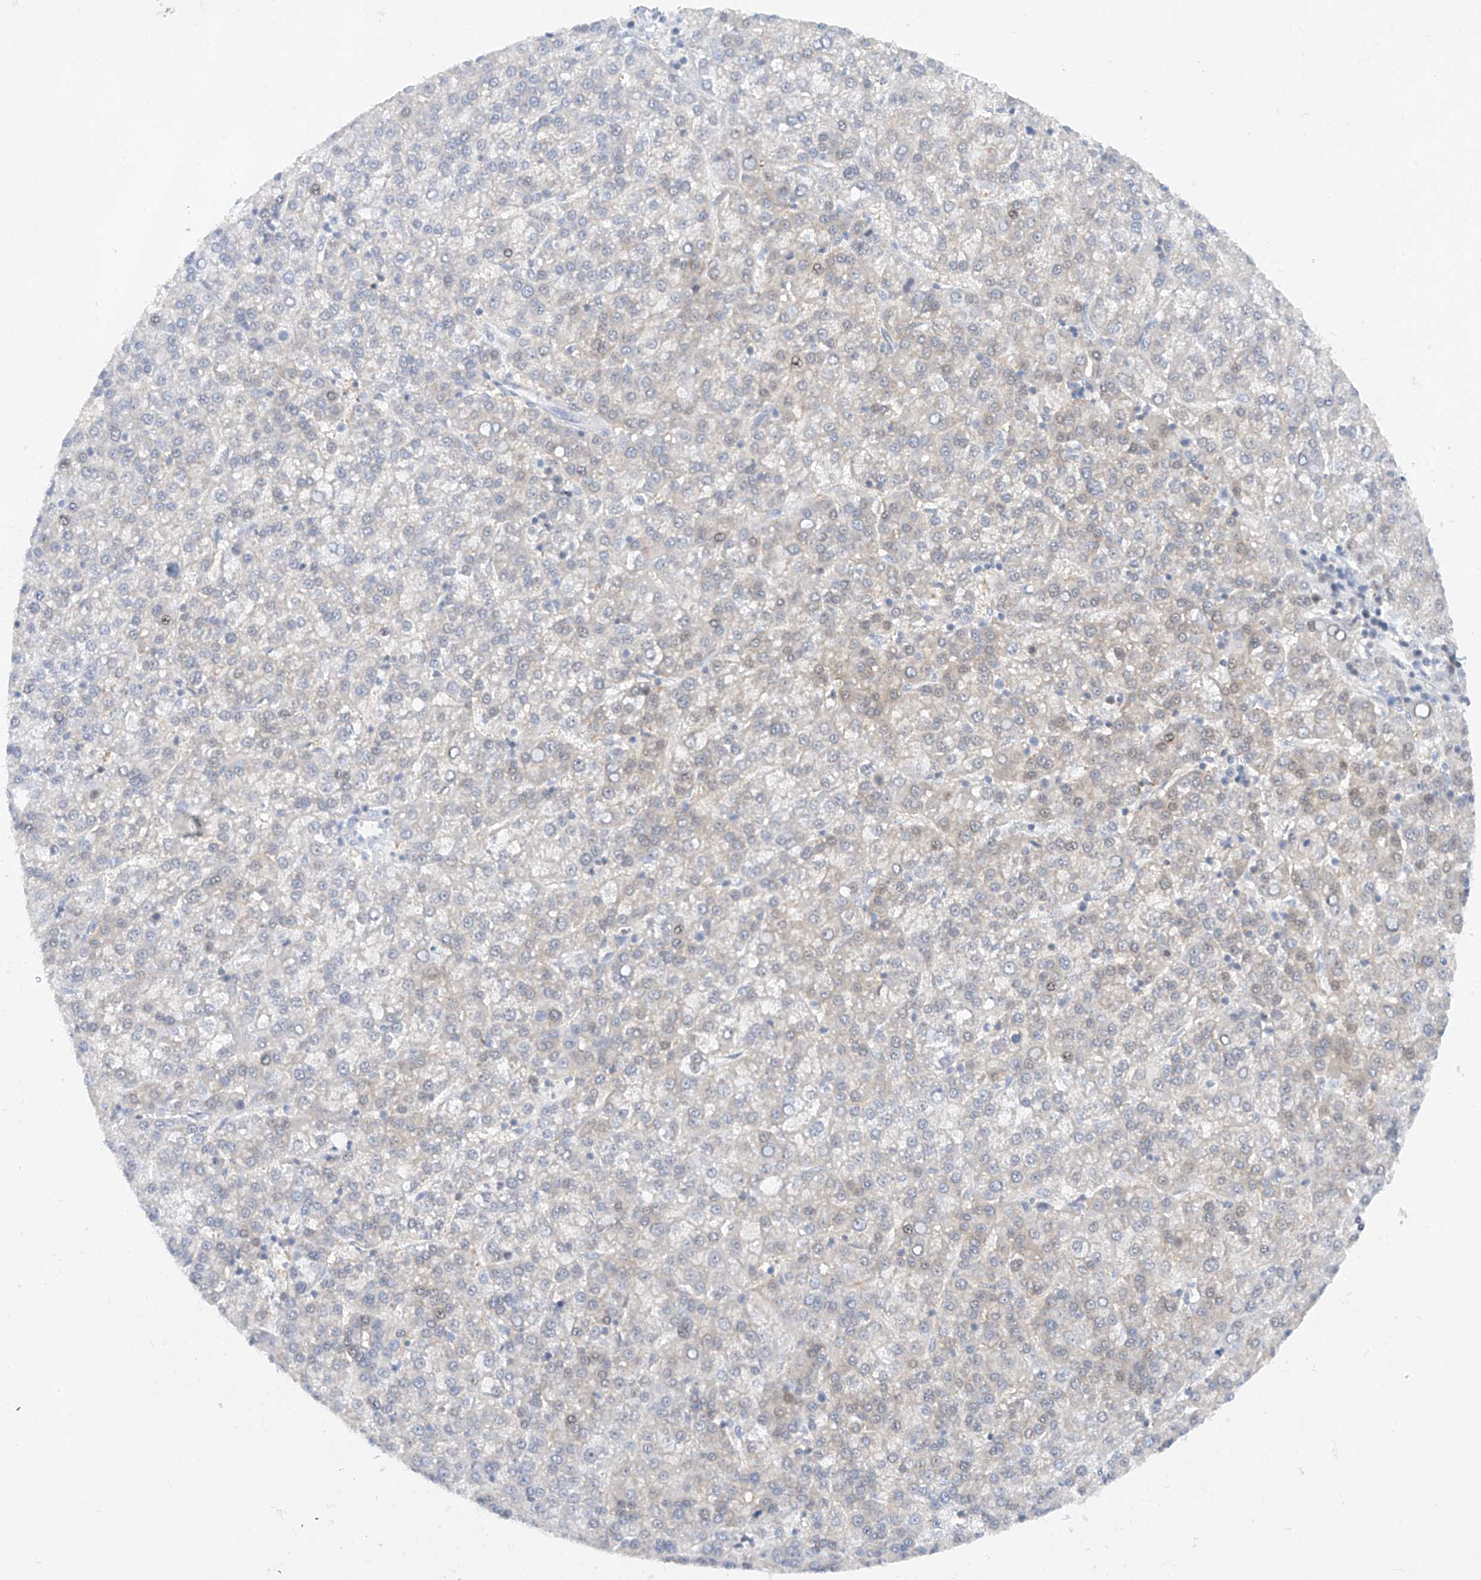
{"staining": {"intensity": "negative", "quantity": "none", "location": "none"}, "tissue": "liver cancer", "cell_type": "Tumor cells", "image_type": "cancer", "snomed": [{"axis": "morphology", "description": "Carcinoma, Hepatocellular, NOS"}, {"axis": "topography", "description": "Liver"}], "caption": "Photomicrograph shows no significant protein expression in tumor cells of liver cancer. (DAB immunohistochemistry (IHC) with hematoxylin counter stain).", "gene": "ZNF358", "patient": {"sex": "female", "age": 58}}